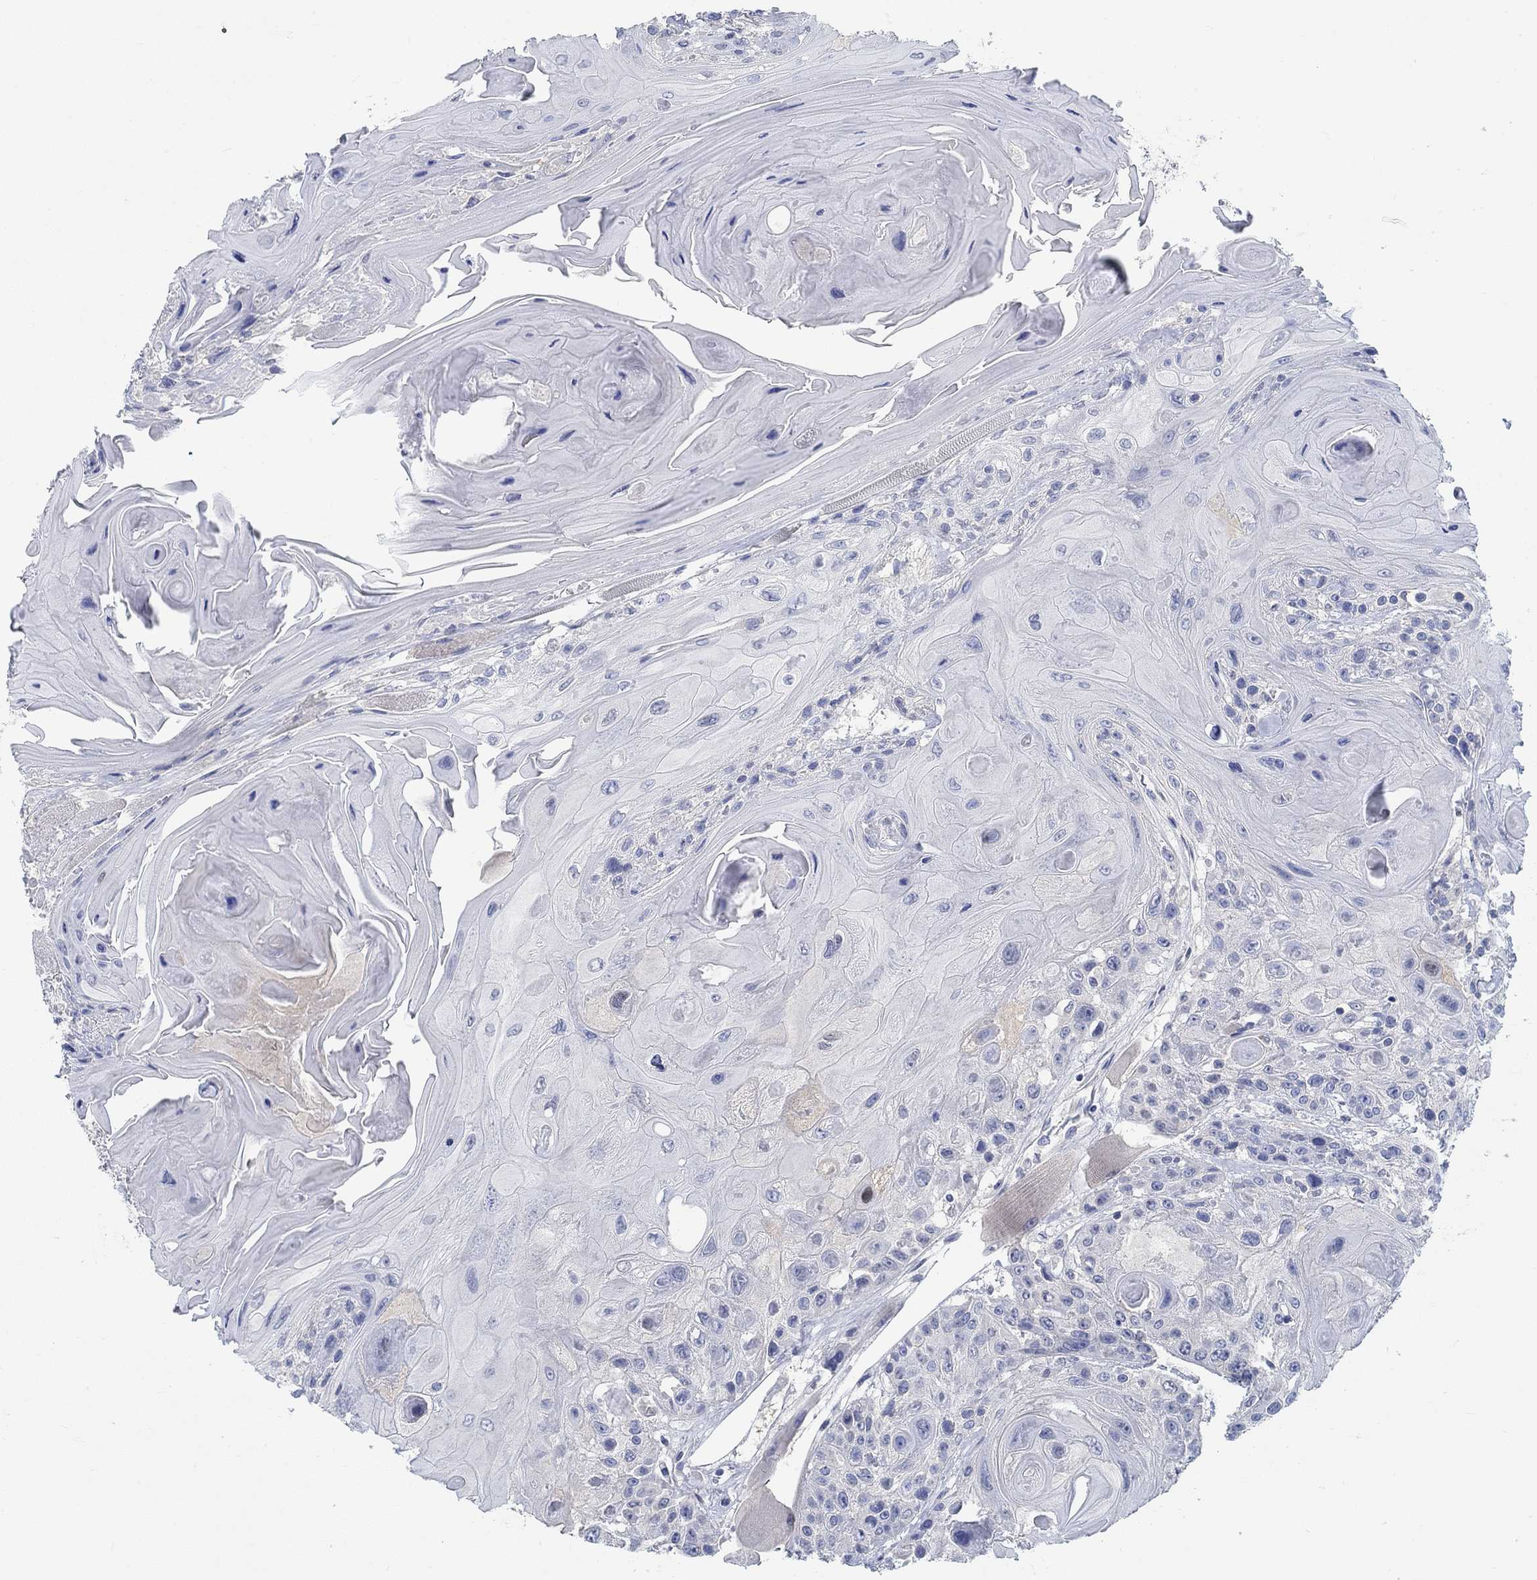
{"staining": {"intensity": "negative", "quantity": "none", "location": "none"}, "tissue": "head and neck cancer", "cell_type": "Tumor cells", "image_type": "cancer", "snomed": [{"axis": "morphology", "description": "Squamous cell carcinoma, NOS"}, {"axis": "topography", "description": "Head-Neck"}], "caption": "Immunohistochemical staining of human squamous cell carcinoma (head and neck) exhibits no significant positivity in tumor cells.", "gene": "TEKT4", "patient": {"sex": "female", "age": 59}}